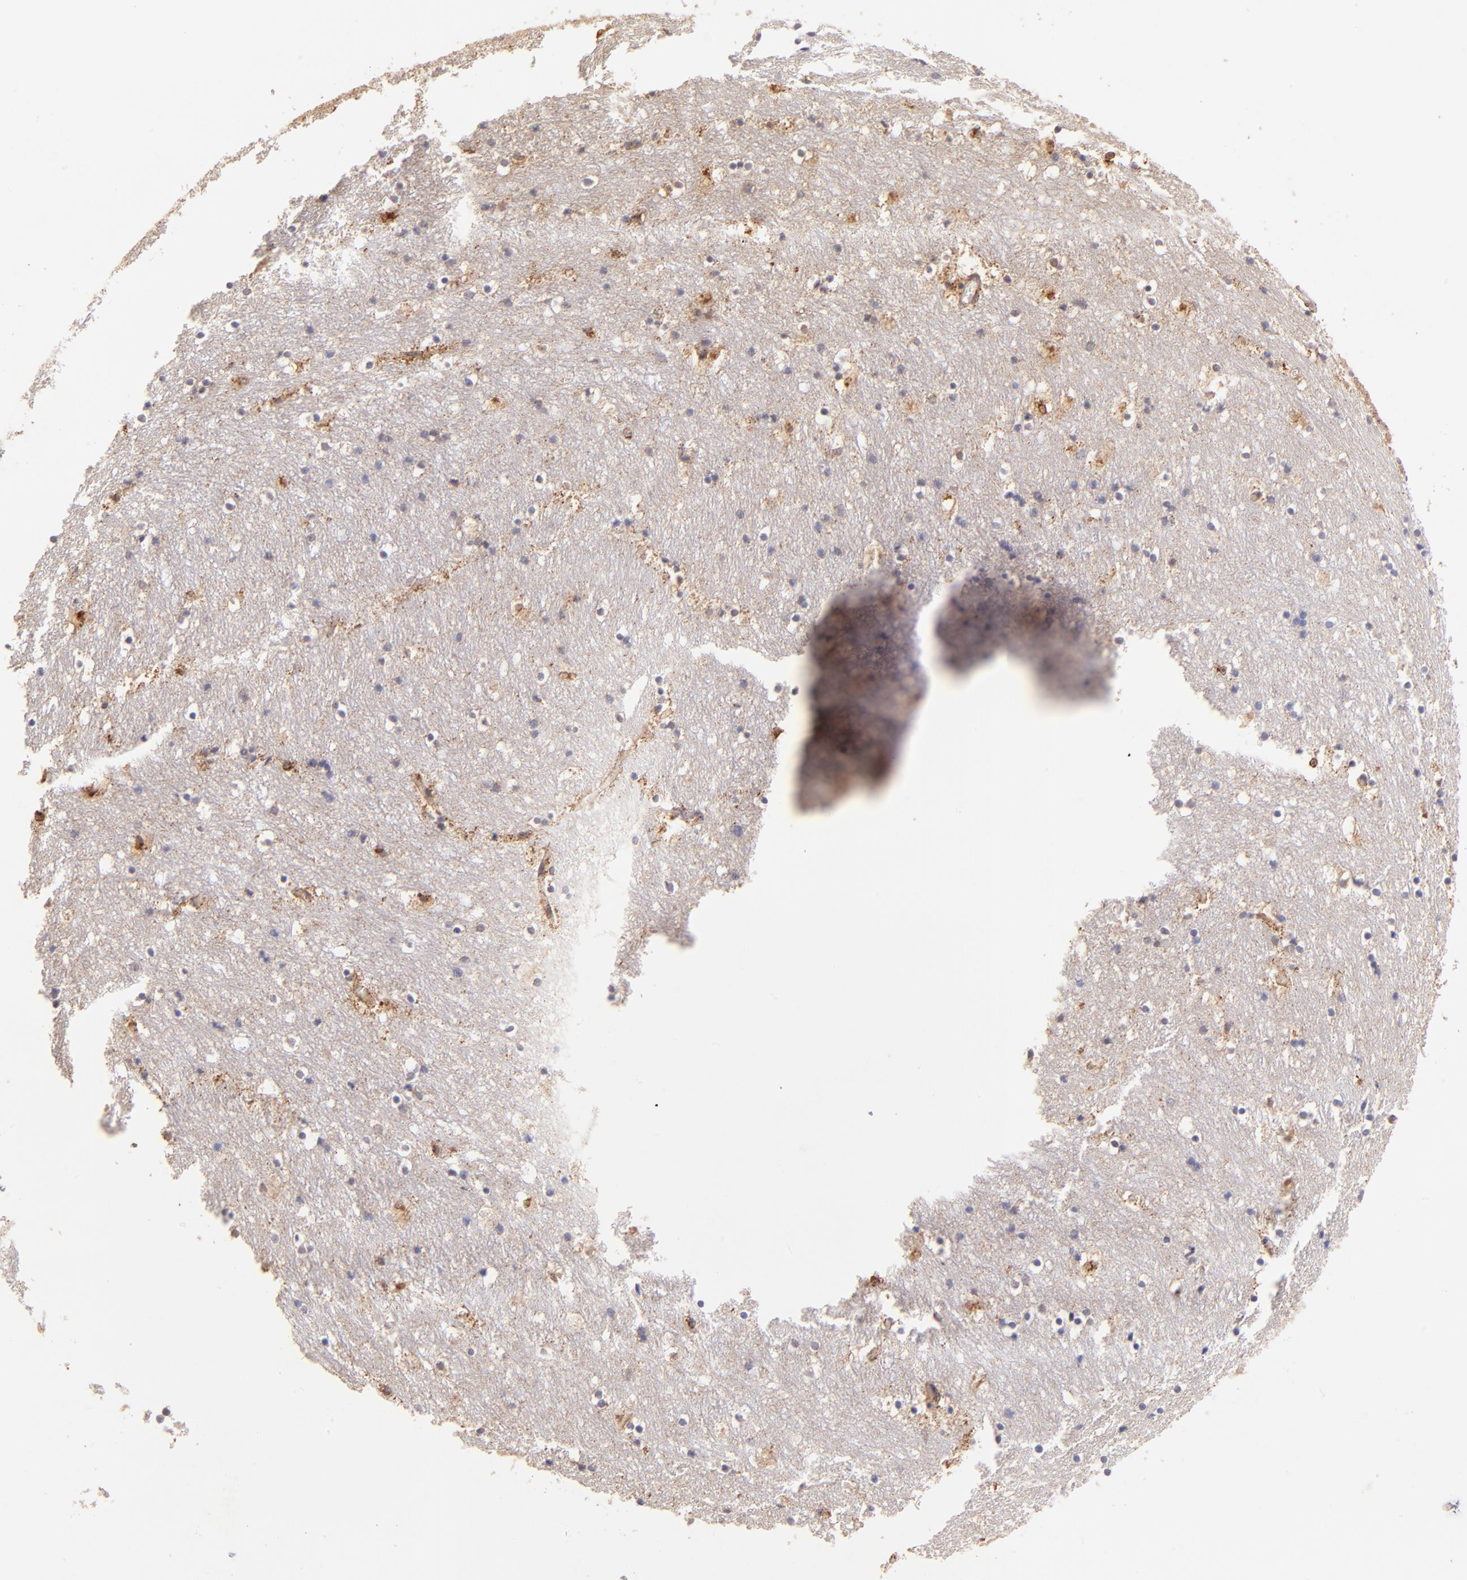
{"staining": {"intensity": "moderate", "quantity": "<25%", "location": "cytoplasmic/membranous"}, "tissue": "caudate", "cell_type": "Glial cells", "image_type": "normal", "snomed": [{"axis": "morphology", "description": "Normal tissue, NOS"}, {"axis": "topography", "description": "Lateral ventricle wall"}], "caption": "Immunohistochemistry (DAB) staining of unremarkable human caudate demonstrates moderate cytoplasmic/membranous protein expression in approximately <25% of glial cells.", "gene": "SPARC", "patient": {"sex": "male", "age": 45}}